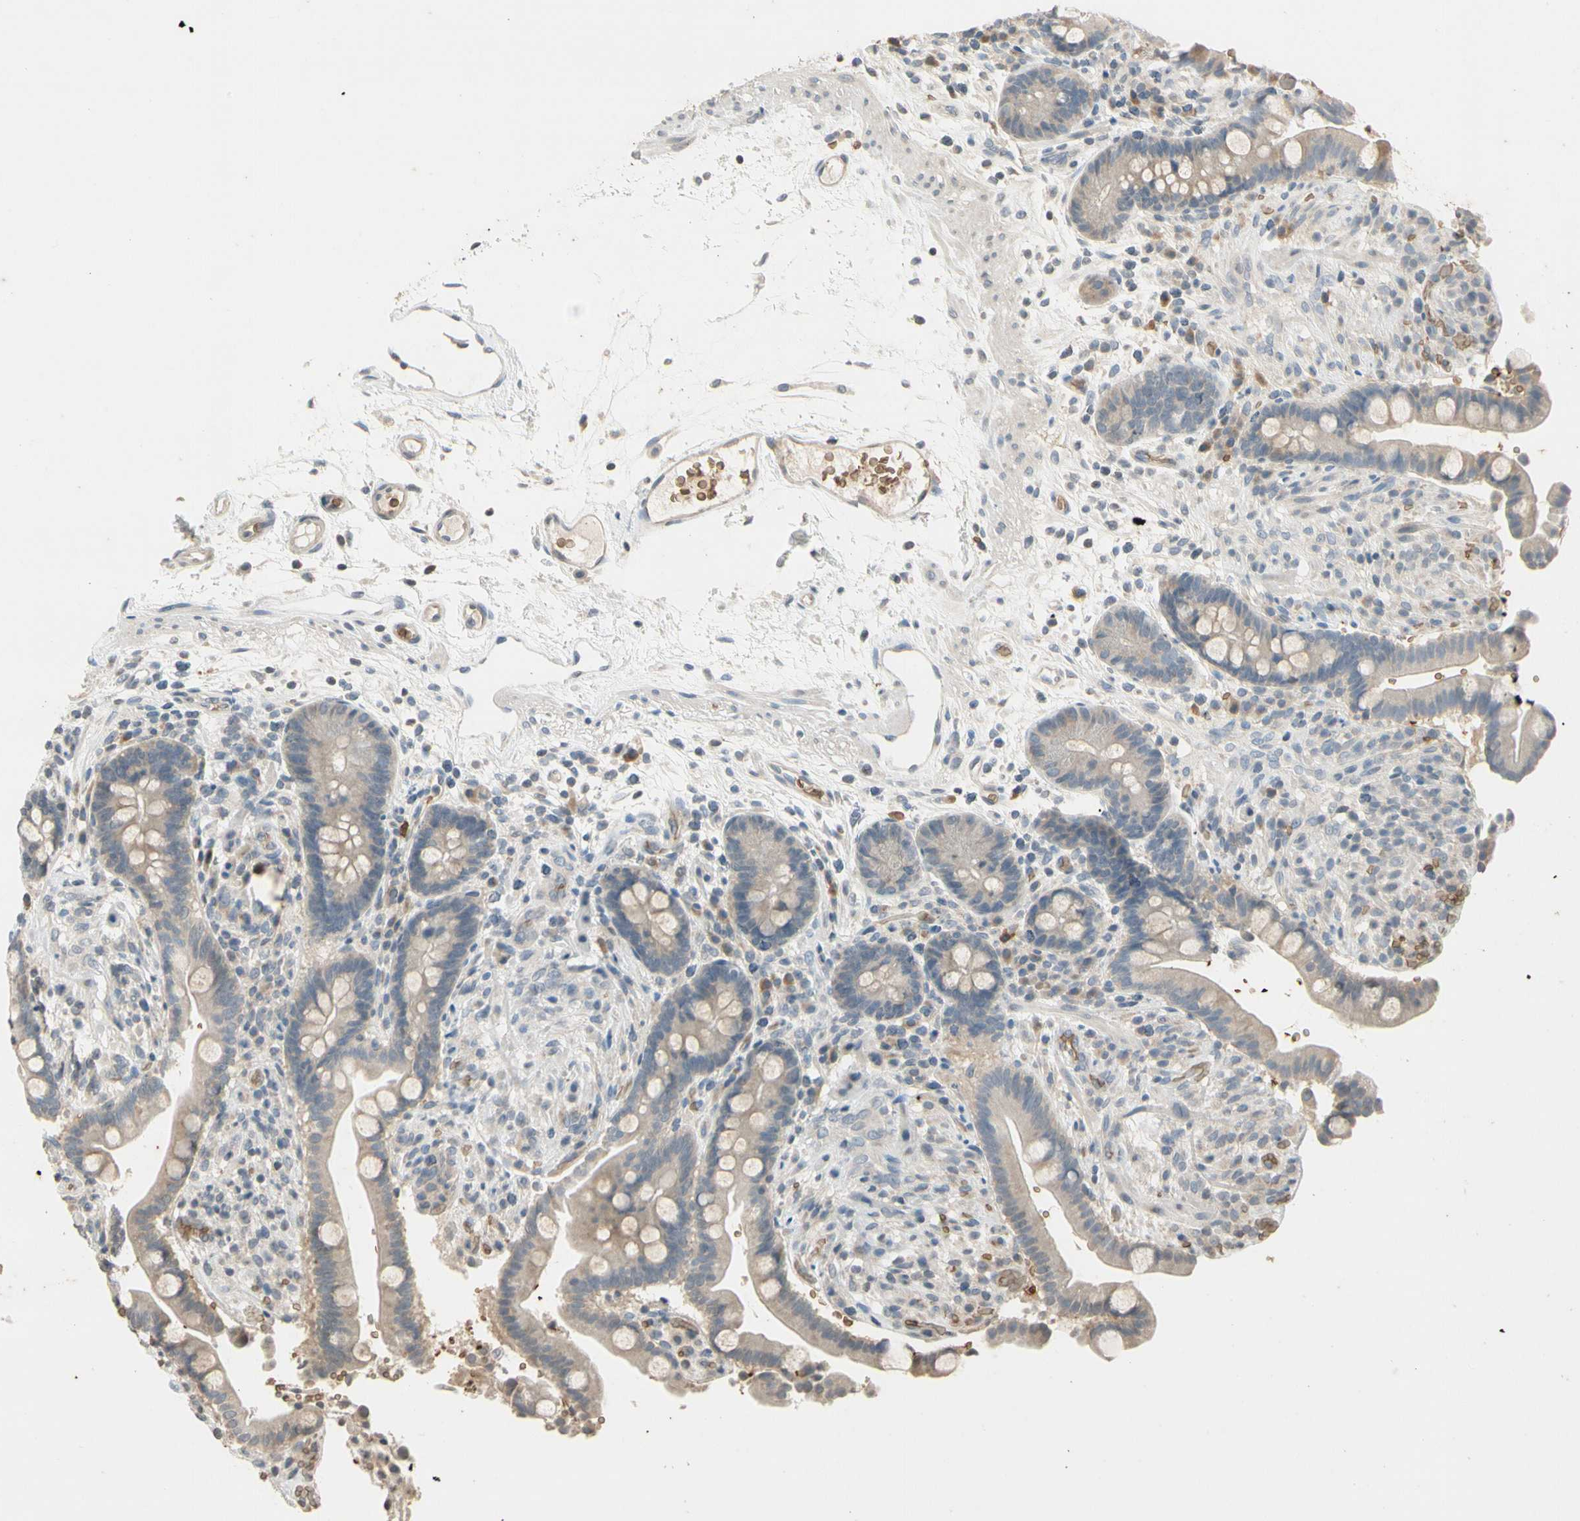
{"staining": {"intensity": "weak", "quantity": ">75%", "location": "cytoplasmic/membranous"}, "tissue": "colon", "cell_type": "Endothelial cells", "image_type": "normal", "snomed": [{"axis": "morphology", "description": "Normal tissue, NOS"}, {"axis": "topography", "description": "Colon"}], "caption": "Human colon stained with a brown dye reveals weak cytoplasmic/membranous positive positivity in about >75% of endothelial cells.", "gene": "GYPC", "patient": {"sex": "male", "age": 73}}